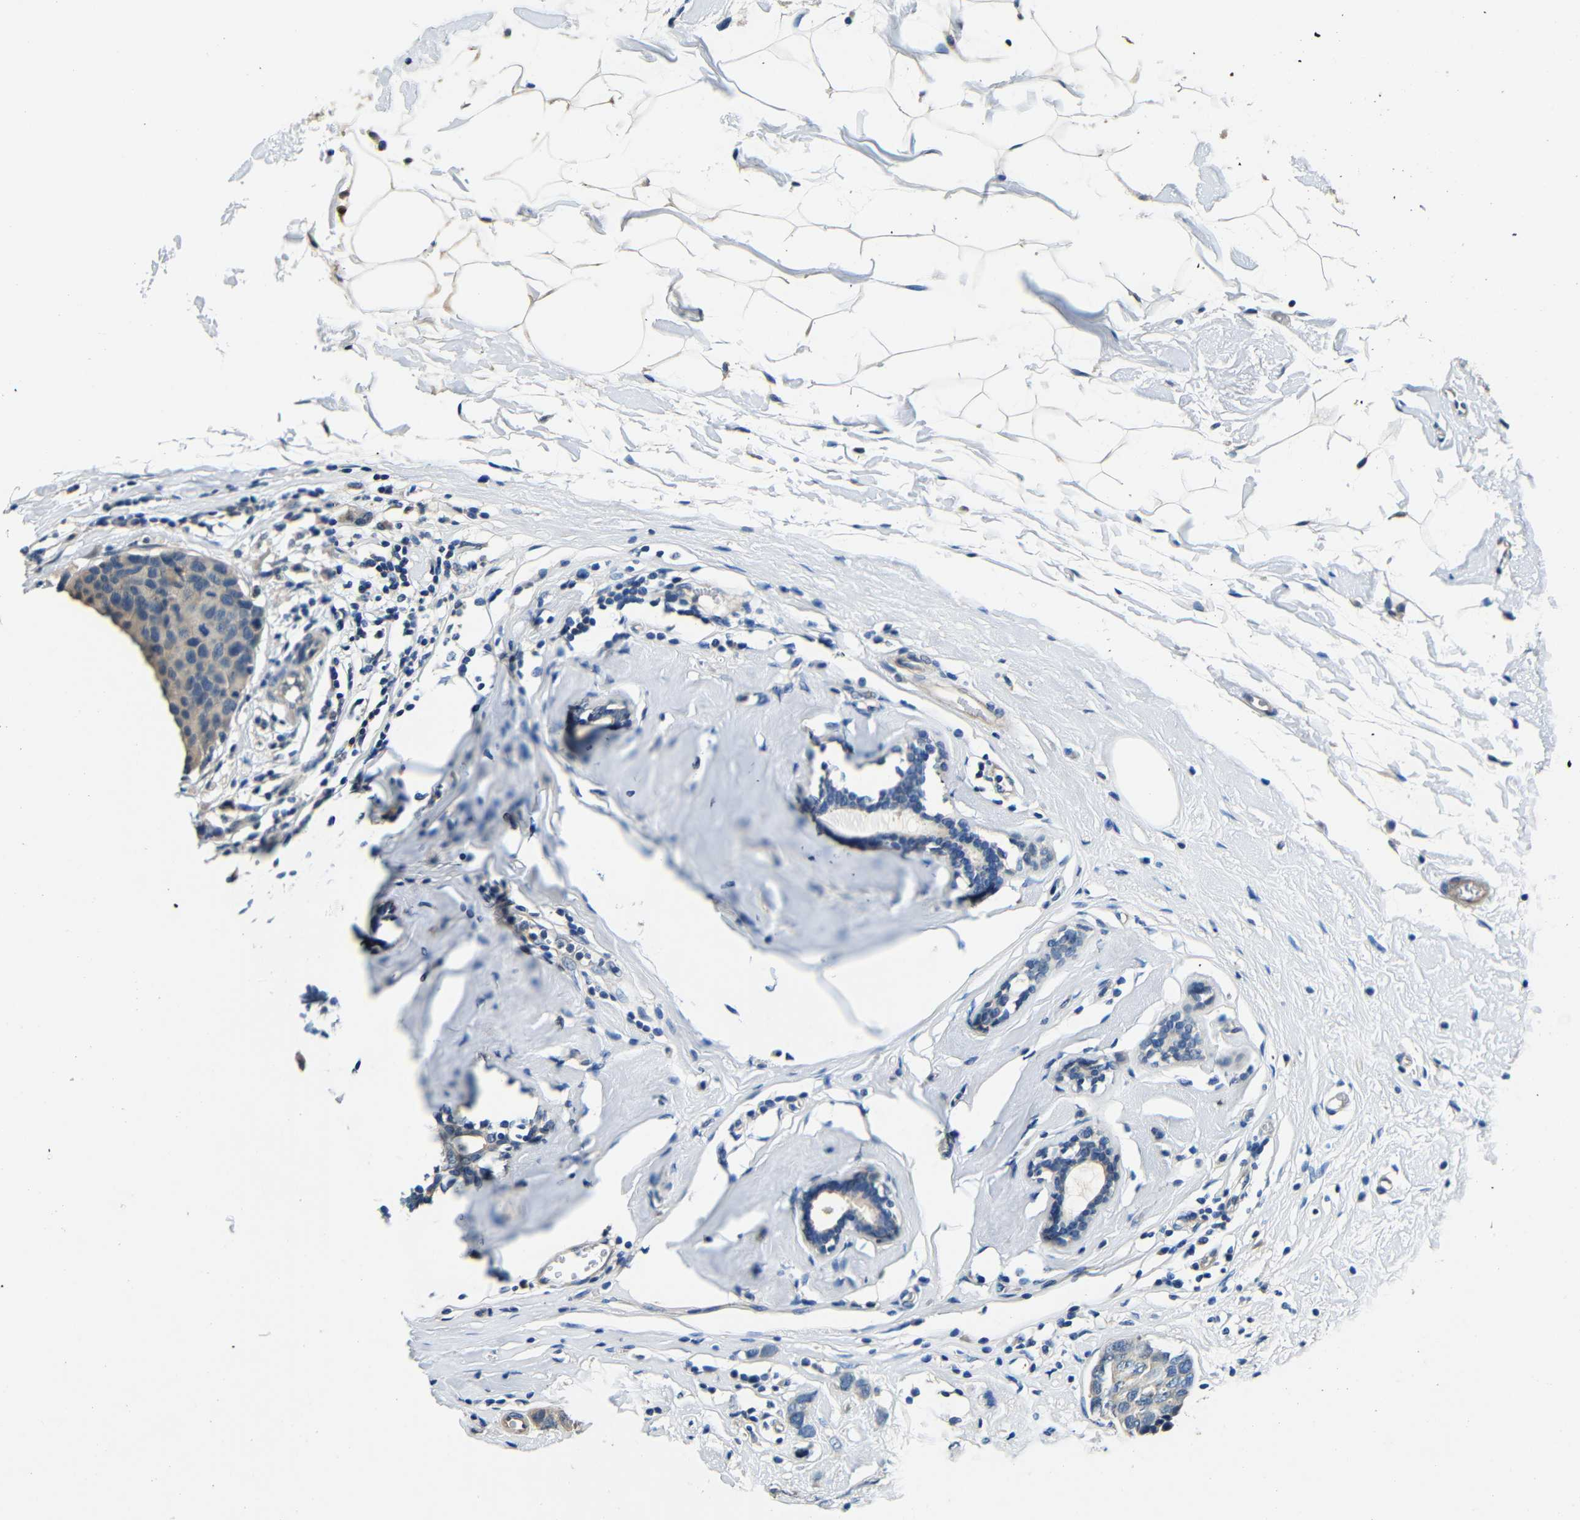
{"staining": {"intensity": "weak", "quantity": "25%-75%", "location": "cytoplasmic/membranous"}, "tissue": "breast cancer", "cell_type": "Tumor cells", "image_type": "cancer", "snomed": [{"axis": "morphology", "description": "Normal tissue, NOS"}, {"axis": "morphology", "description": "Duct carcinoma"}, {"axis": "topography", "description": "Breast"}], "caption": "This is an image of immunohistochemistry (IHC) staining of breast cancer (infiltrating ductal carcinoma), which shows weak staining in the cytoplasmic/membranous of tumor cells.", "gene": "ADAP1", "patient": {"sex": "female", "age": 50}}